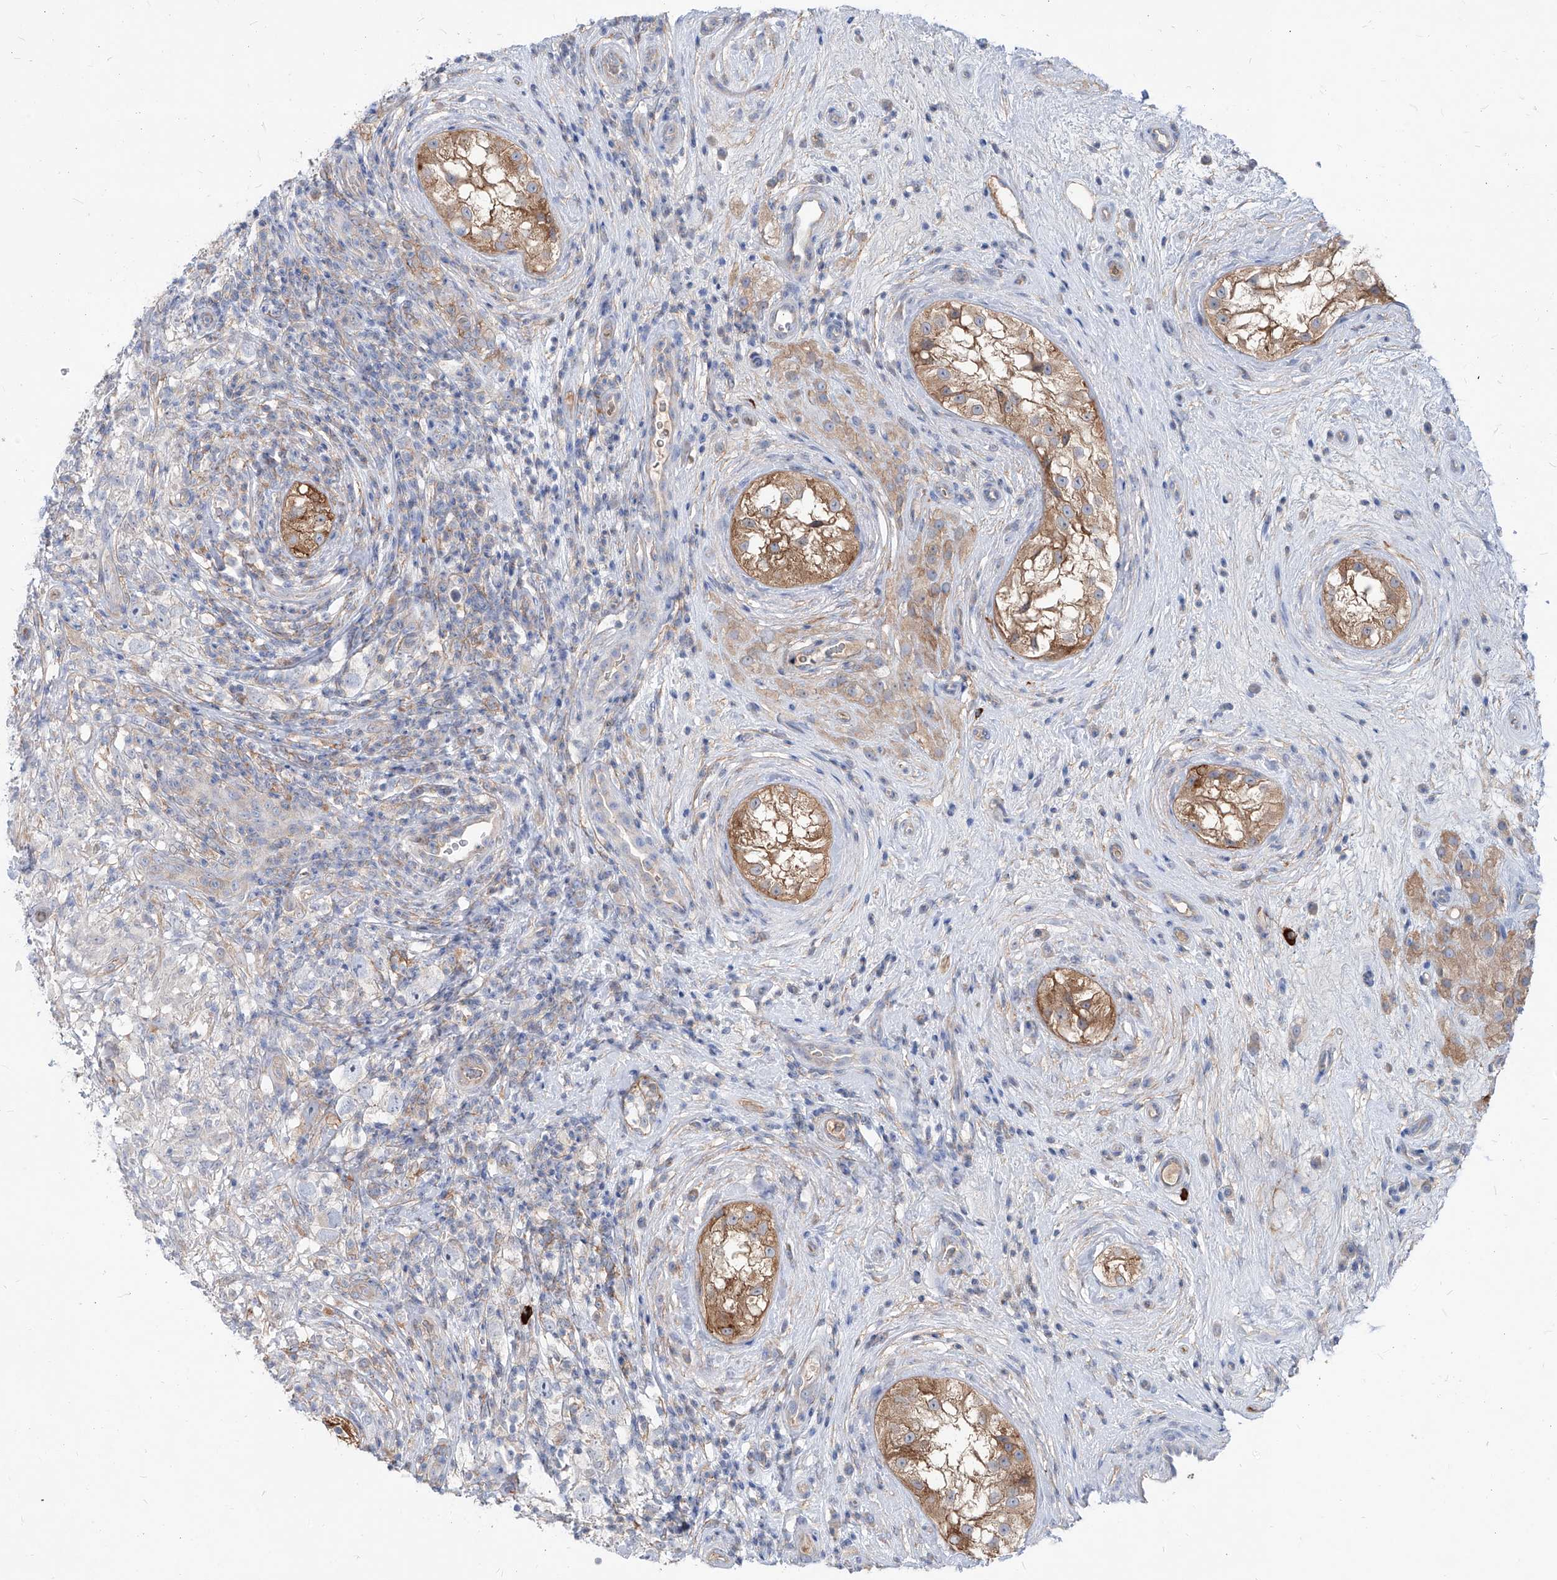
{"staining": {"intensity": "negative", "quantity": "none", "location": "none"}, "tissue": "testis cancer", "cell_type": "Tumor cells", "image_type": "cancer", "snomed": [{"axis": "morphology", "description": "Seminoma, NOS"}, {"axis": "topography", "description": "Testis"}], "caption": "Tumor cells show no significant protein positivity in testis cancer. (DAB (3,3'-diaminobenzidine) IHC visualized using brightfield microscopy, high magnification).", "gene": "AKAP10", "patient": {"sex": "male", "age": 49}}